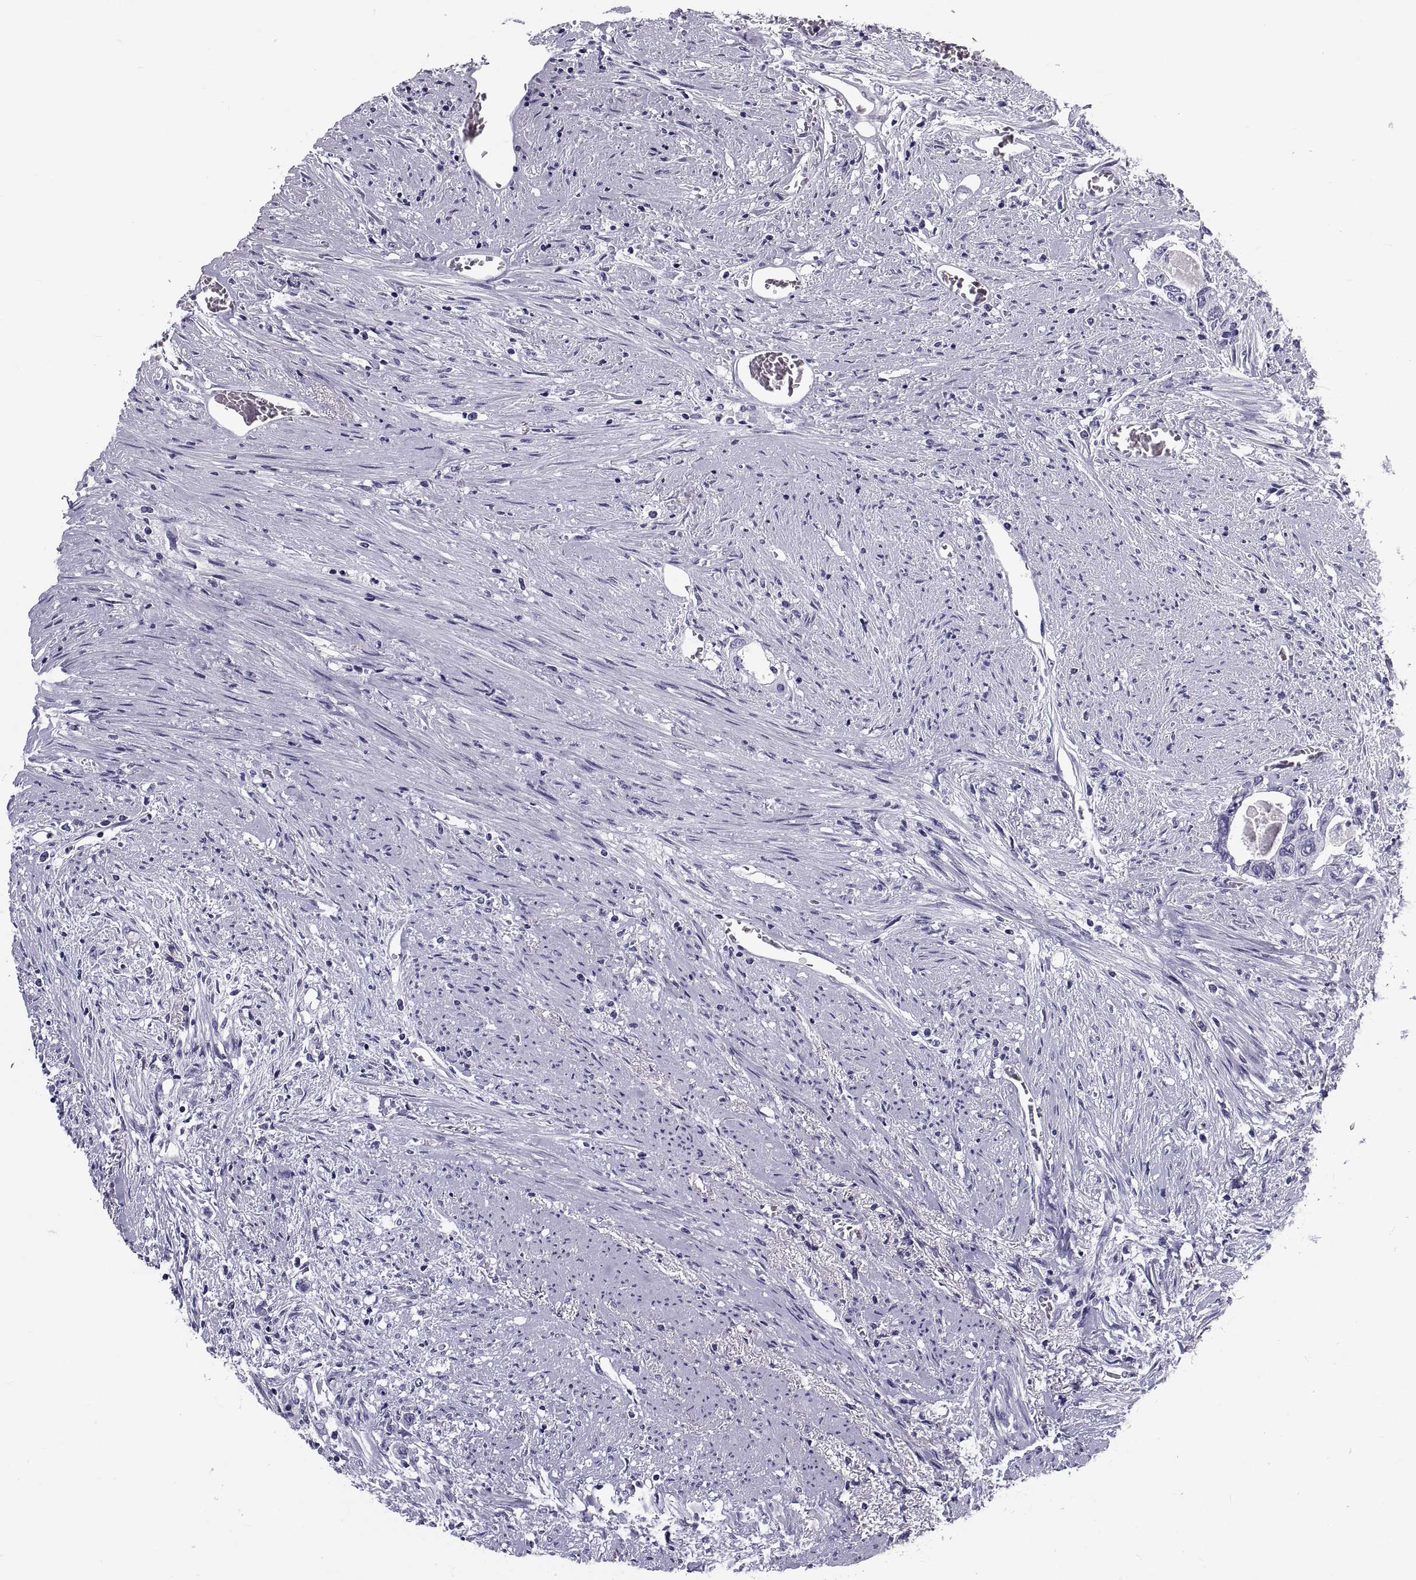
{"staining": {"intensity": "negative", "quantity": "none", "location": "none"}, "tissue": "colorectal cancer", "cell_type": "Tumor cells", "image_type": "cancer", "snomed": [{"axis": "morphology", "description": "Adenocarcinoma, NOS"}, {"axis": "topography", "description": "Rectum"}], "caption": "Tumor cells are negative for protein expression in human colorectal cancer.", "gene": "DEFB129", "patient": {"sex": "male", "age": 59}}